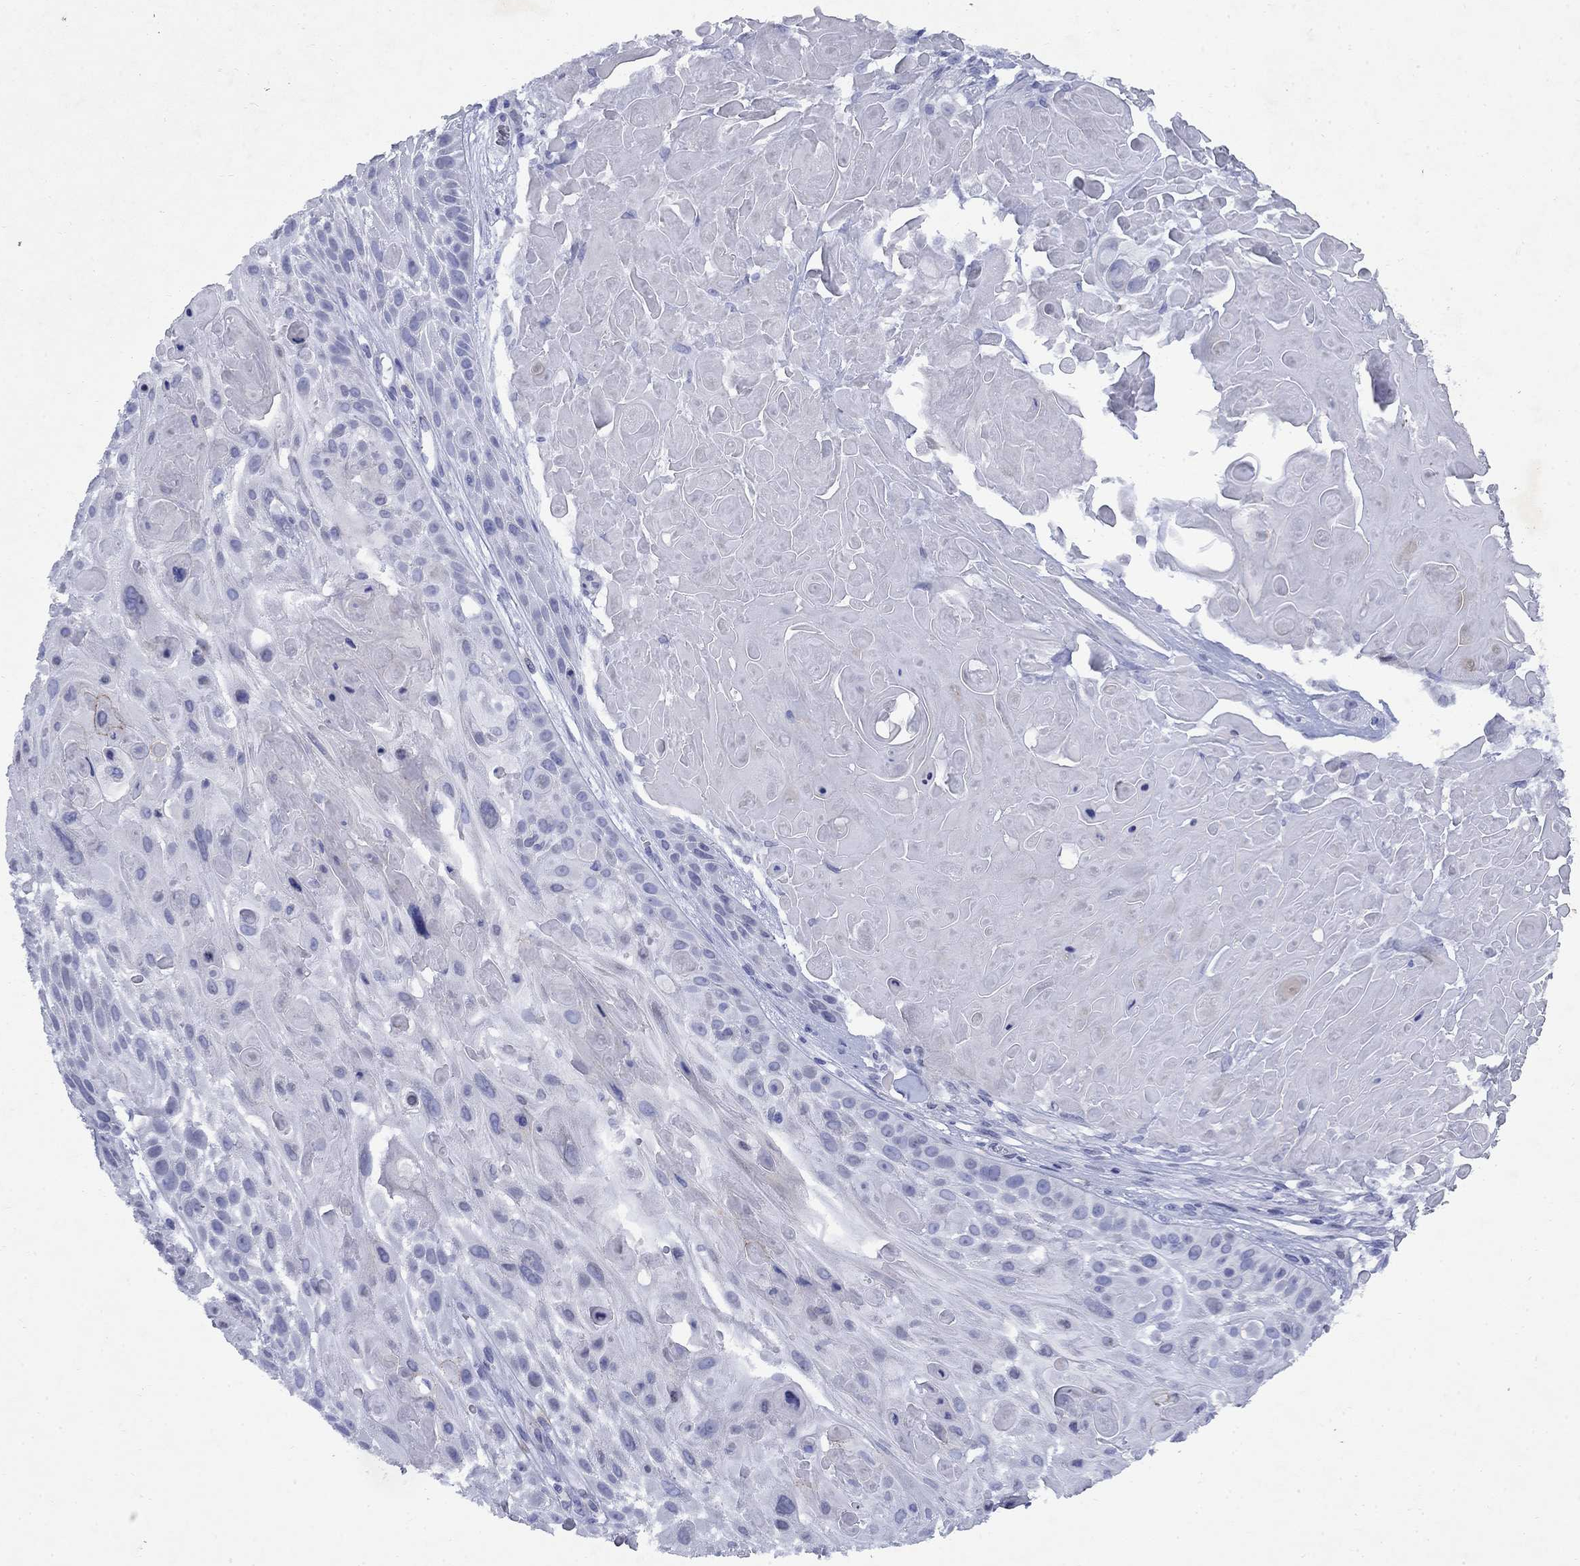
{"staining": {"intensity": "negative", "quantity": "none", "location": "none"}, "tissue": "skin cancer", "cell_type": "Tumor cells", "image_type": "cancer", "snomed": [{"axis": "morphology", "description": "Squamous cell carcinoma, NOS"}, {"axis": "topography", "description": "Skin"}, {"axis": "topography", "description": "Anal"}], "caption": "An immunohistochemistry (IHC) image of skin cancer (squamous cell carcinoma) is shown. There is no staining in tumor cells of skin cancer (squamous cell carcinoma).", "gene": "STAB2", "patient": {"sex": "female", "age": 75}}